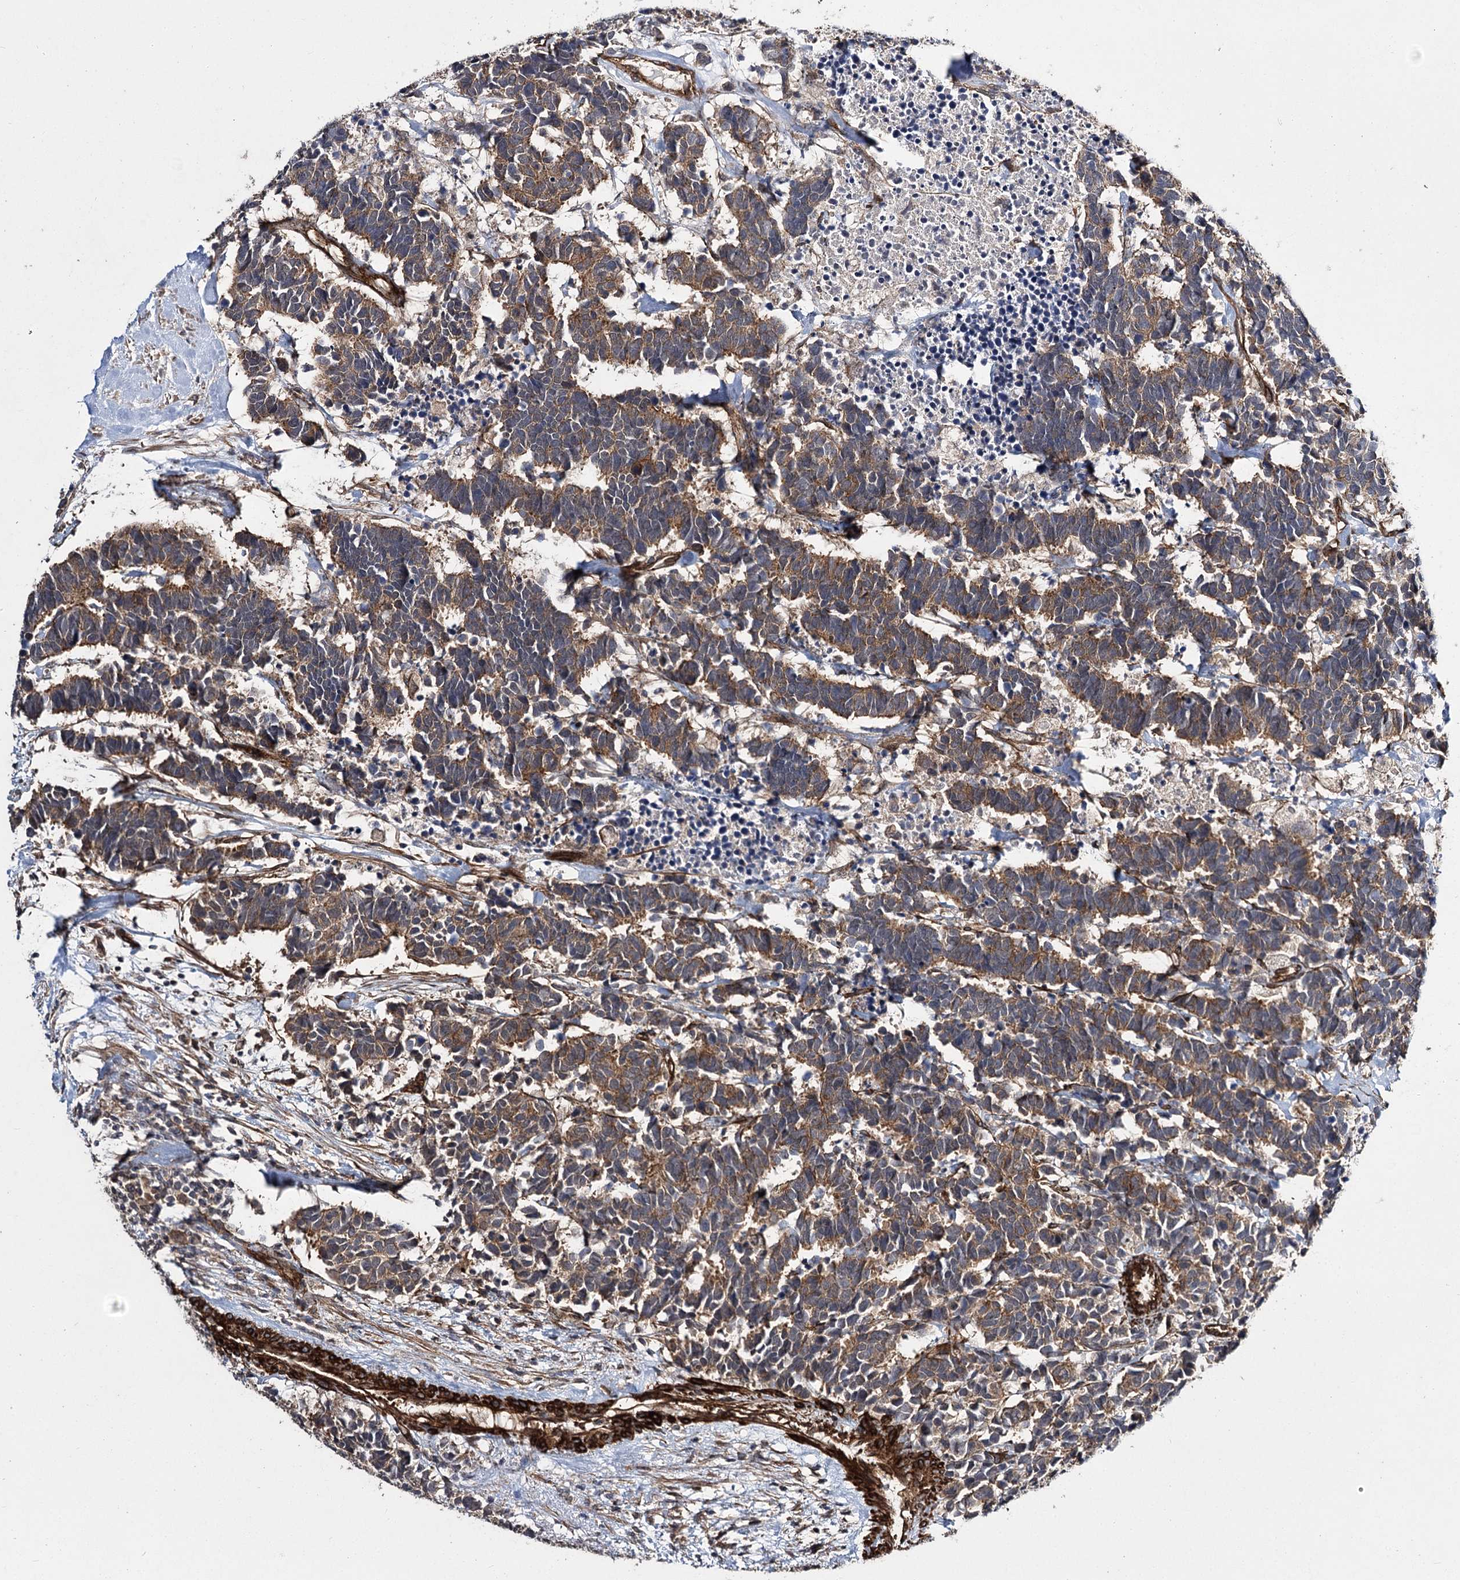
{"staining": {"intensity": "moderate", "quantity": ">75%", "location": "cytoplasmic/membranous"}, "tissue": "carcinoid", "cell_type": "Tumor cells", "image_type": "cancer", "snomed": [{"axis": "morphology", "description": "Carcinoma, NOS"}, {"axis": "morphology", "description": "Carcinoid, malignant, NOS"}, {"axis": "topography", "description": "Urinary bladder"}], "caption": "Immunohistochemical staining of human carcinoma displays medium levels of moderate cytoplasmic/membranous protein expression in approximately >75% of tumor cells.", "gene": "MYO1C", "patient": {"sex": "male", "age": 57}}